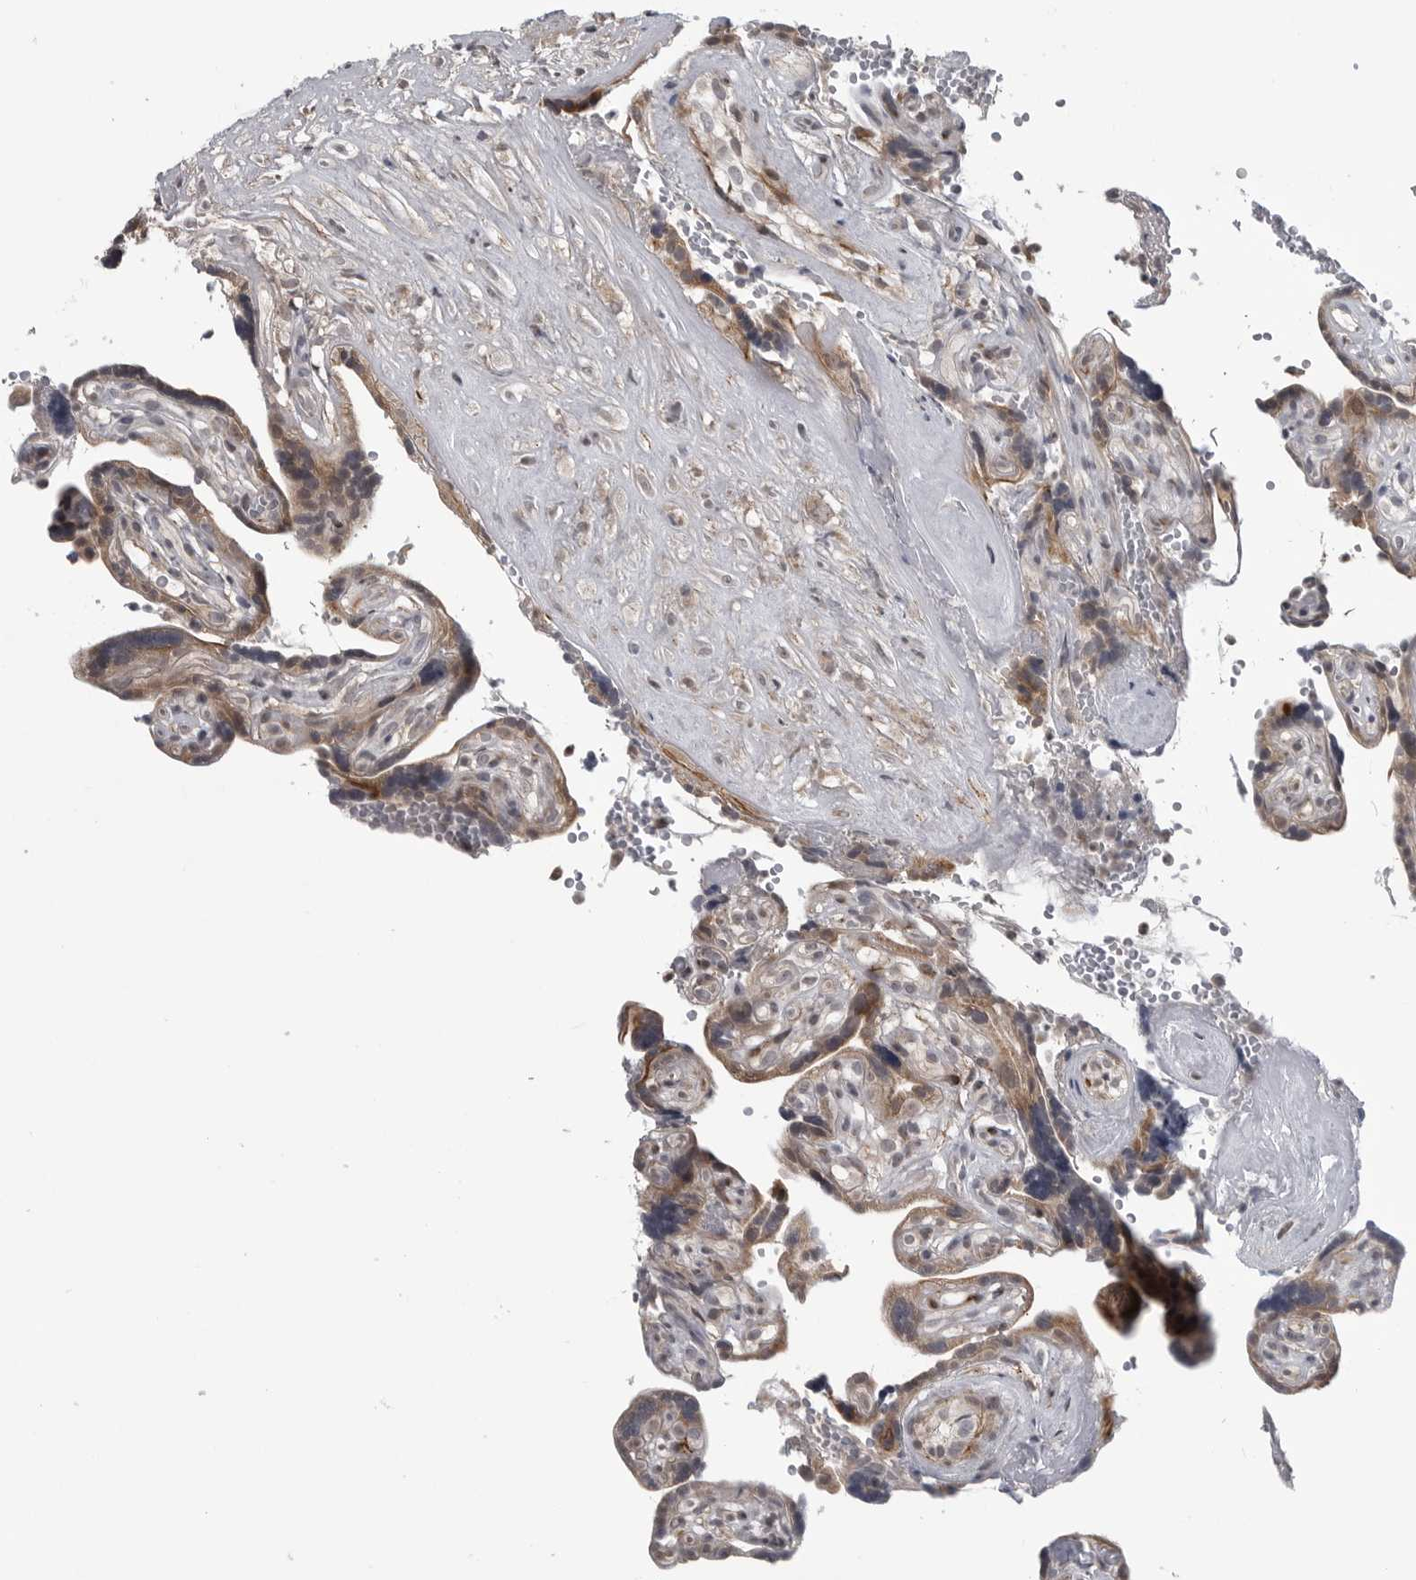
{"staining": {"intensity": "strong", "quantity": "<25%", "location": "cytoplasmic/membranous"}, "tissue": "placenta", "cell_type": "Decidual cells", "image_type": "normal", "snomed": [{"axis": "morphology", "description": "Normal tissue, NOS"}, {"axis": "topography", "description": "Placenta"}], "caption": "Protein staining of benign placenta reveals strong cytoplasmic/membranous expression in about <25% of decidual cells.", "gene": "FAAP100", "patient": {"sex": "female", "age": 30}}